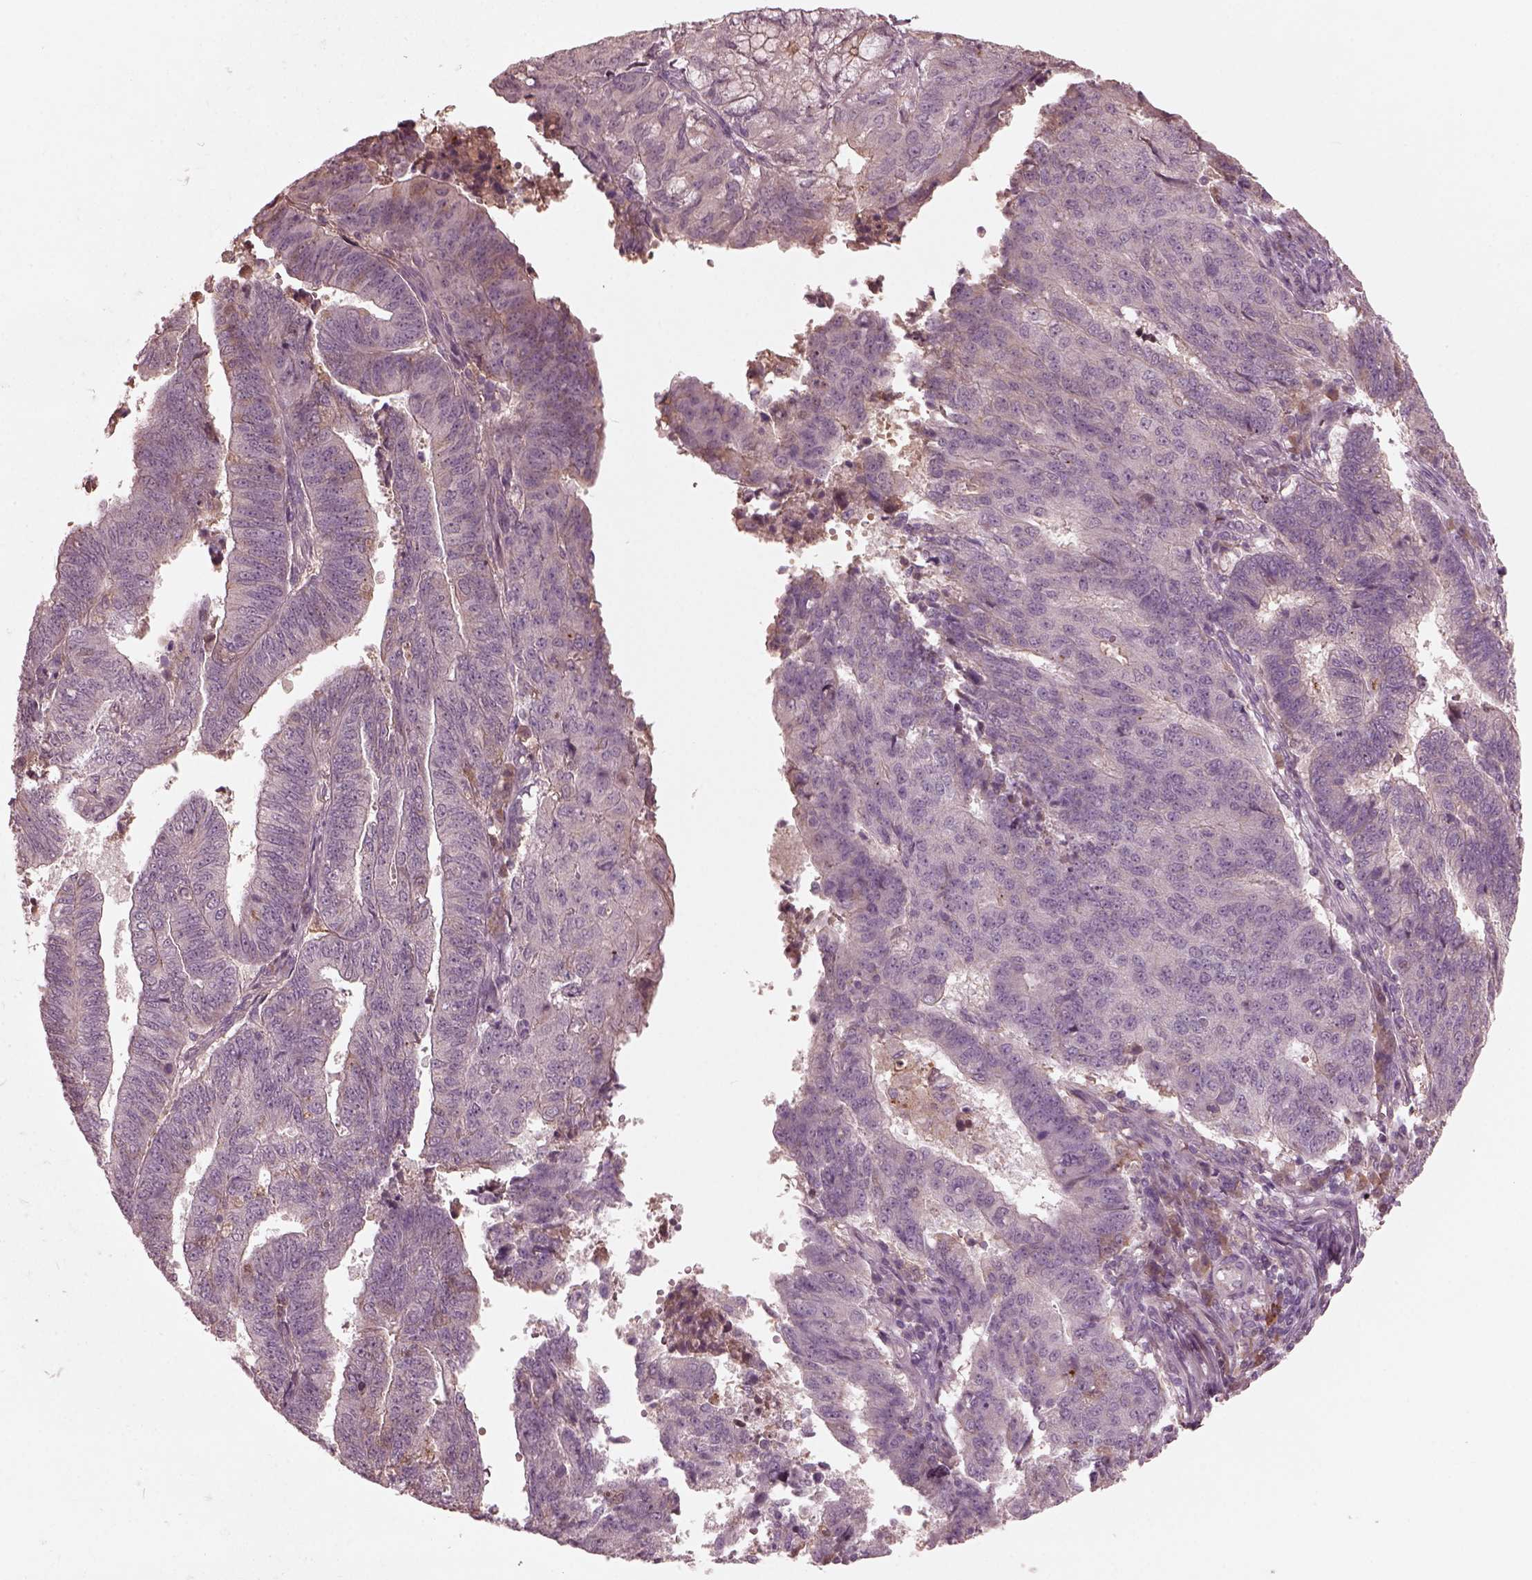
{"staining": {"intensity": "negative", "quantity": "none", "location": "none"}, "tissue": "endometrial cancer", "cell_type": "Tumor cells", "image_type": "cancer", "snomed": [{"axis": "morphology", "description": "Adenocarcinoma, NOS"}, {"axis": "topography", "description": "Endometrium"}], "caption": "The immunohistochemistry (IHC) histopathology image has no significant expression in tumor cells of endometrial cancer (adenocarcinoma) tissue.", "gene": "VWA5B1", "patient": {"sex": "female", "age": 82}}